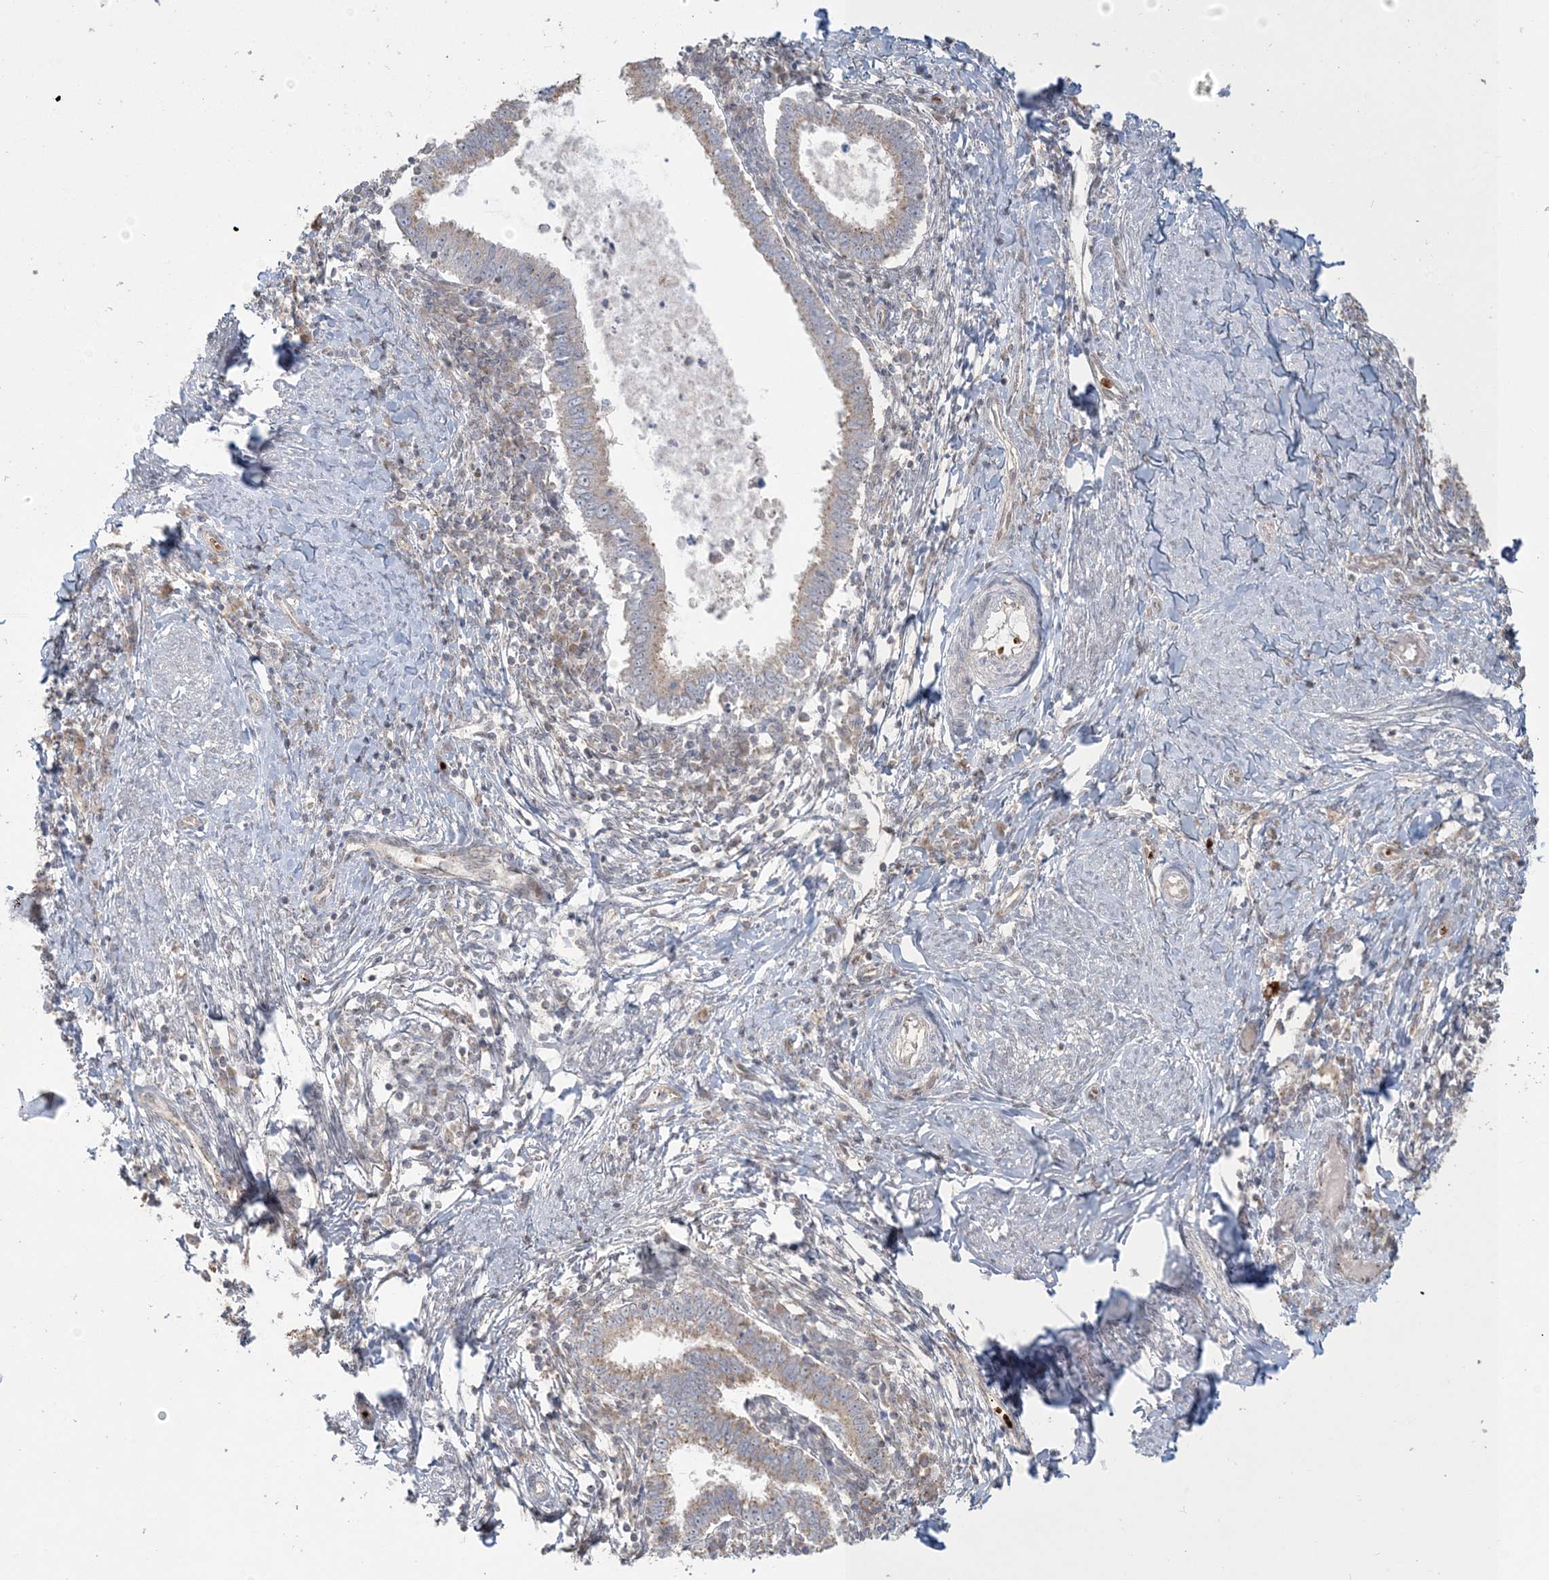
{"staining": {"intensity": "weak", "quantity": "25%-75%", "location": "cytoplasmic/membranous"}, "tissue": "cervical cancer", "cell_type": "Tumor cells", "image_type": "cancer", "snomed": [{"axis": "morphology", "description": "Adenocarcinoma, NOS"}, {"axis": "topography", "description": "Cervix"}], "caption": "Protein staining reveals weak cytoplasmic/membranous positivity in about 25%-75% of tumor cells in adenocarcinoma (cervical).", "gene": "ABCF3", "patient": {"sex": "female", "age": 36}}